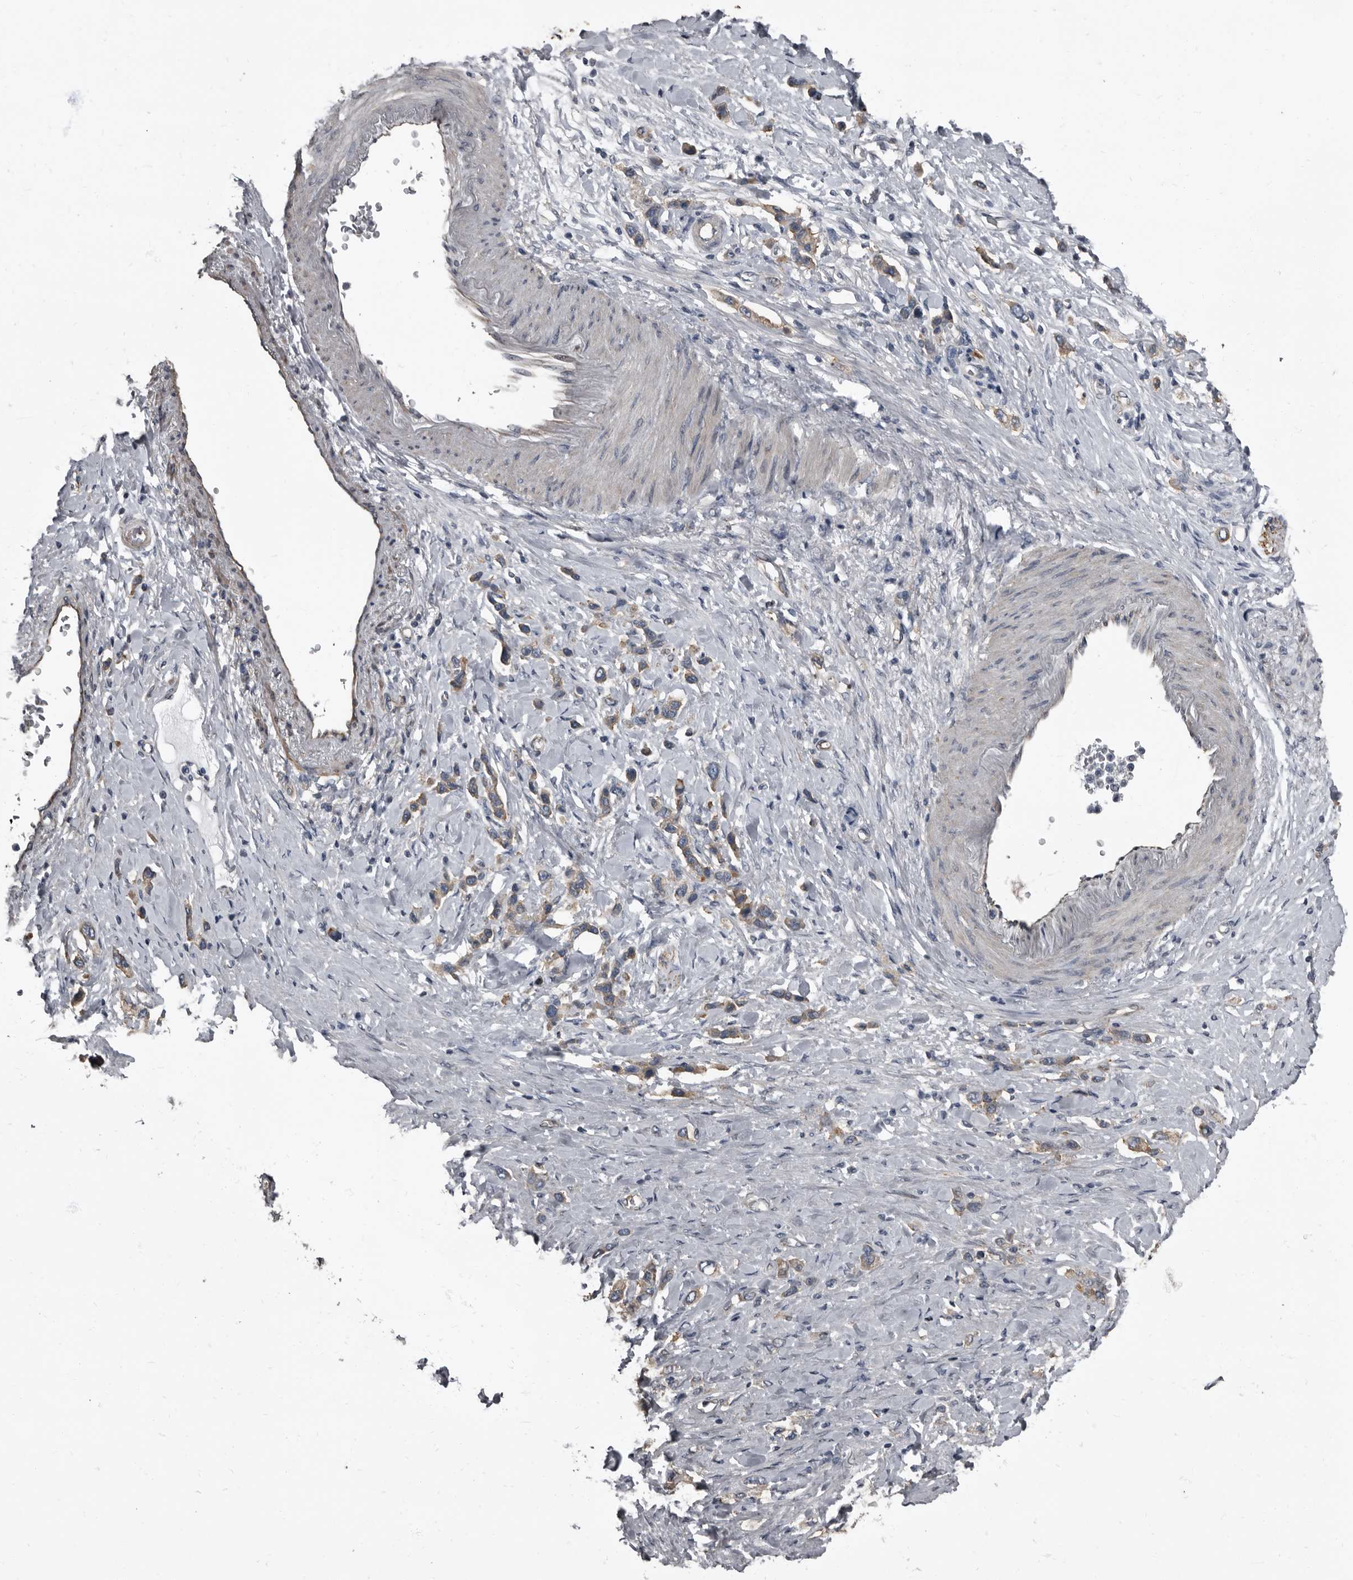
{"staining": {"intensity": "moderate", "quantity": "25%-75%", "location": "cytoplasmic/membranous"}, "tissue": "stomach cancer", "cell_type": "Tumor cells", "image_type": "cancer", "snomed": [{"axis": "morphology", "description": "Adenocarcinoma, NOS"}, {"axis": "topography", "description": "Stomach"}], "caption": "Approximately 25%-75% of tumor cells in adenocarcinoma (stomach) demonstrate moderate cytoplasmic/membranous protein staining as visualized by brown immunohistochemical staining.", "gene": "TPD52L1", "patient": {"sex": "female", "age": 65}}